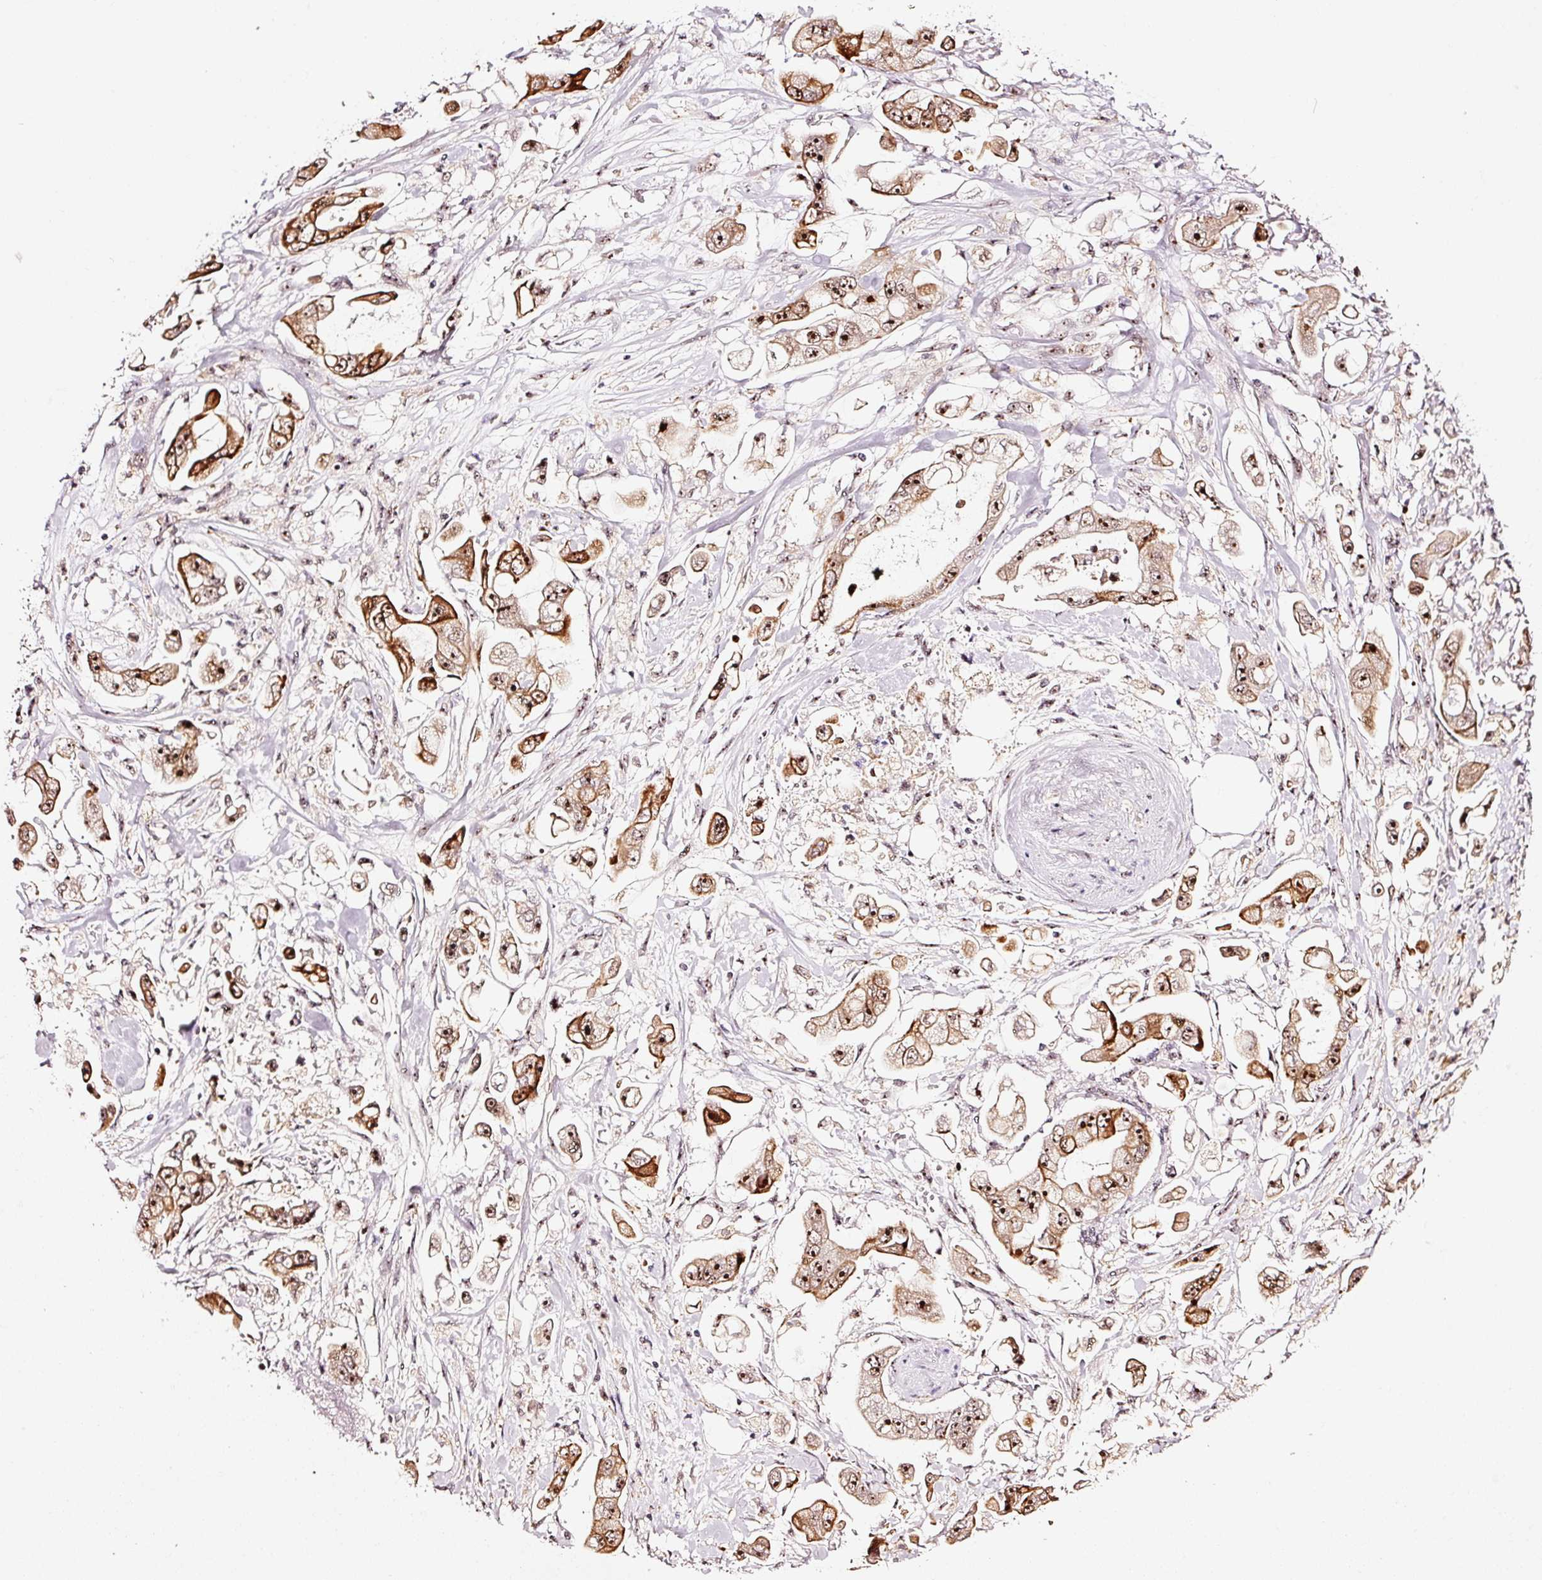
{"staining": {"intensity": "strong", "quantity": ">75%", "location": "cytoplasmic/membranous,nuclear"}, "tissue": "stomach cancer", "cell_type": "Tumor cells", "image_type": "cancer", "snomed": [{"axis": "morphology", "description": "Adenocarcinoma, NOS"}, {"axis": "topography", "description": "Stomach"}], "caption": "Stomach cancer (adenocarcinoma) was stained to show a protein in brown. There is high levels of strong cytoplasmic/membranous and nuclear staining in approximately >75% of tumor cells.", "gene": "GNL3", "patient": {"sex": "male", "age": 62}}